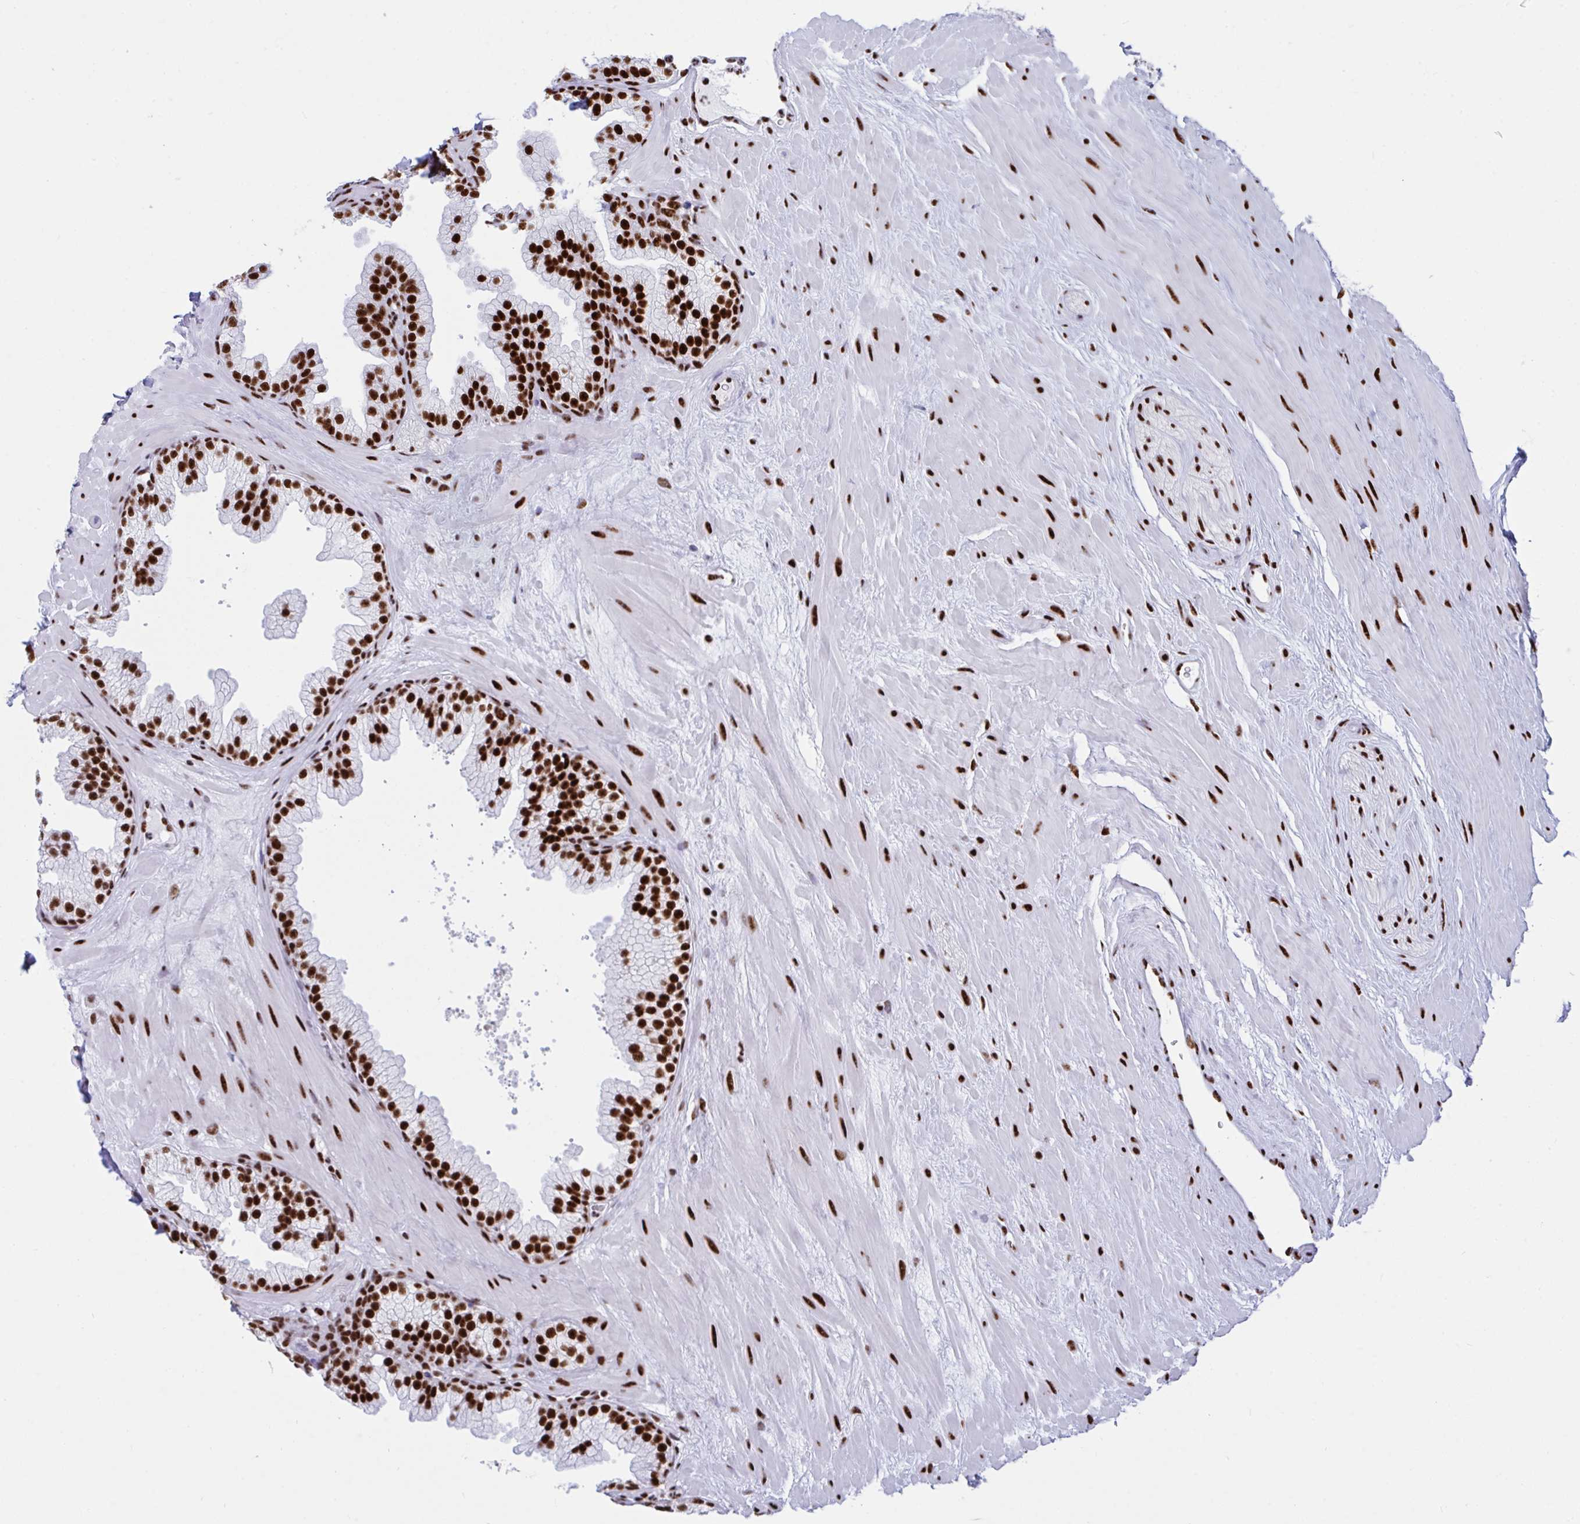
{"staining": {"intensity": "strong", "quantity": "25%-75%", "location": "nuclear"}, "tissue": "prostate", "cell_type": "Glandular cells", "image_type": "normal", "snomed": [{"axis": "morphology", "description": "Normal tissue, NOS"}, {"axis": "topography", "description": "Prostate"}, {"axis": "topography", "description": "Peripheral nerve tissue"}], "caption": "Immunohistochemistry (IHC) histopathology image of normal human prostate stained for a protein (brown), which demonstrates high levels of strong nuclear positivity in about 25%-75% of glandular cells.", "gene": "IKZF2", "patient": {"sex": "male", "age": 61}}